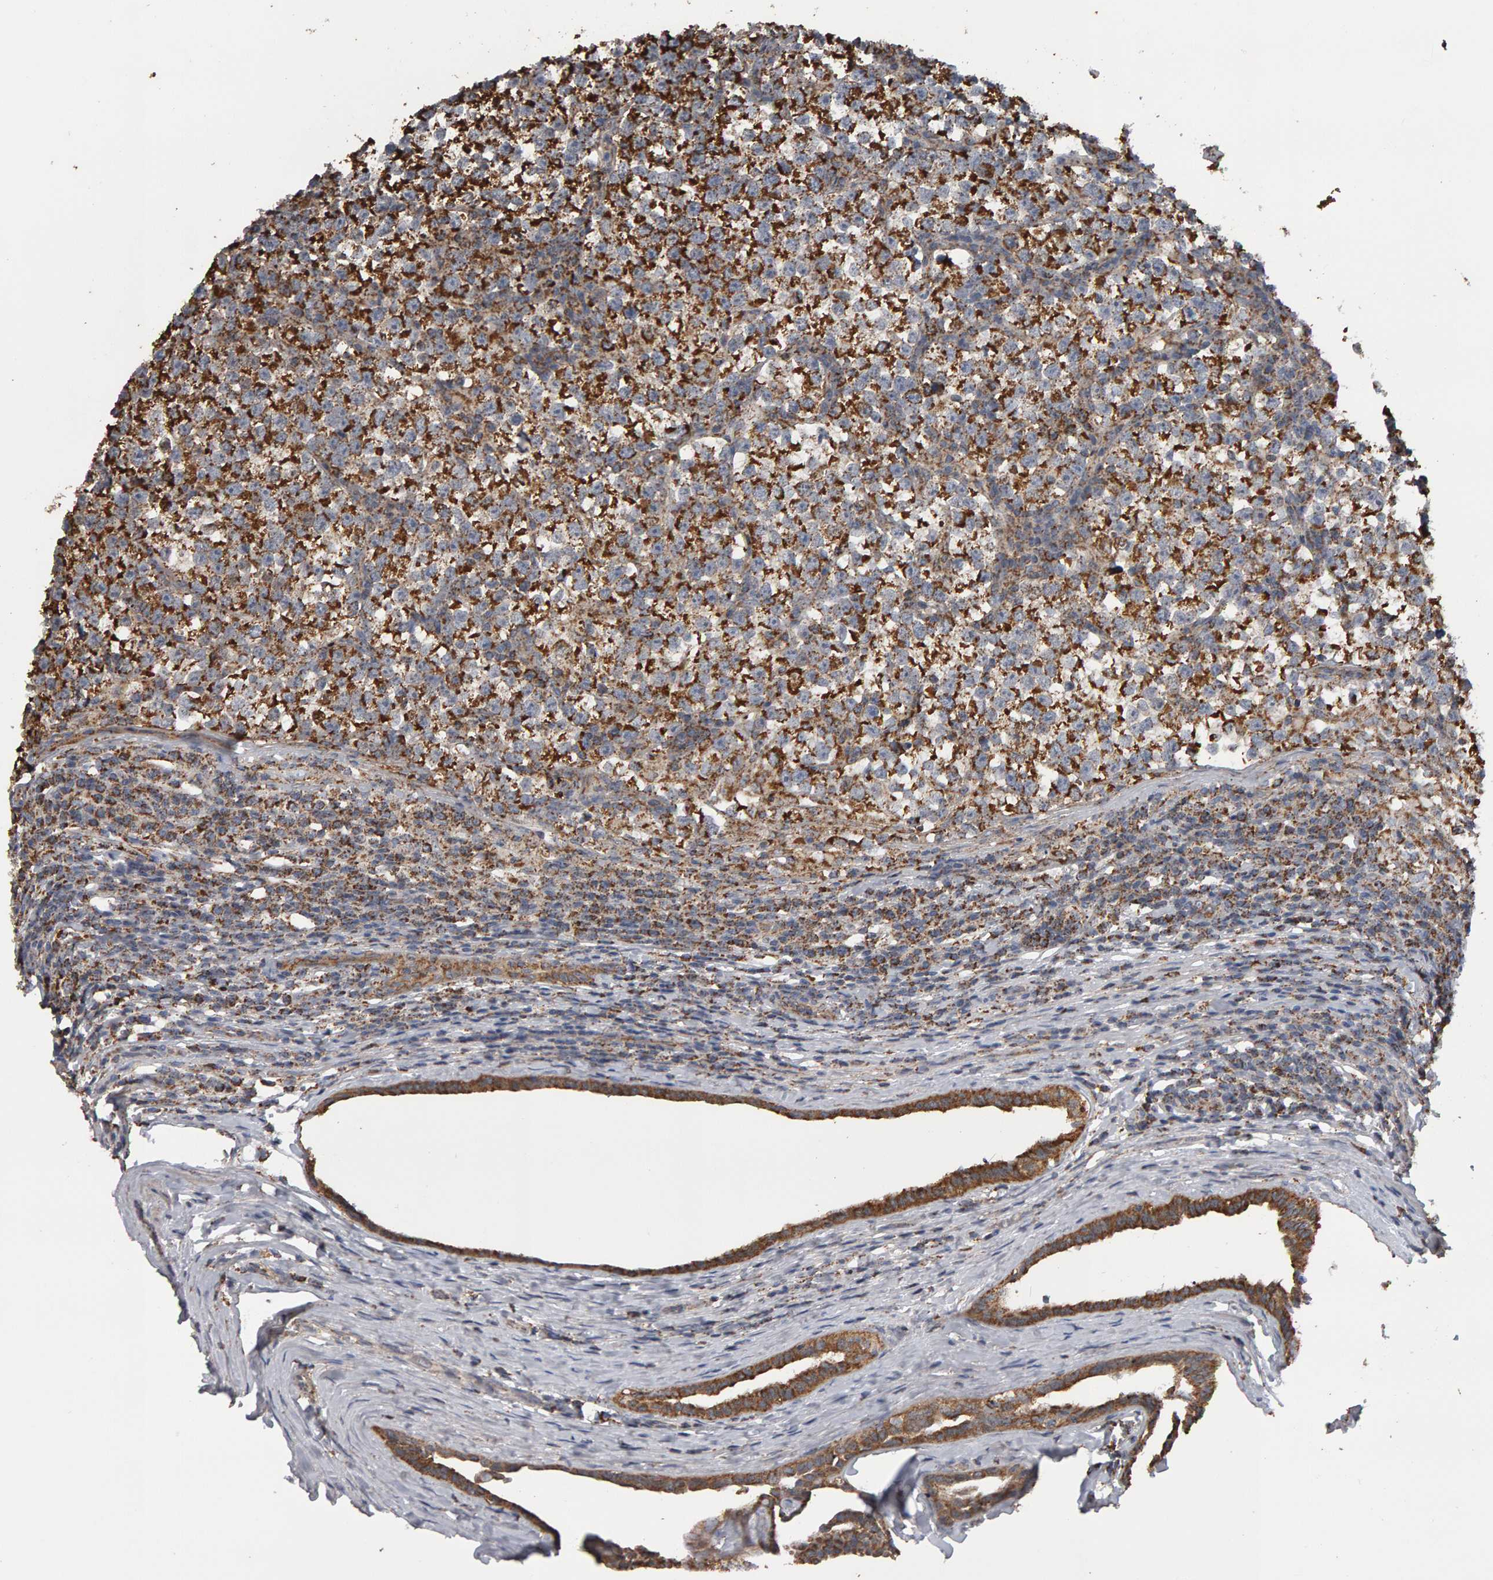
{"staining": {"intensity": "strong", "quantity": ">75%", "location": "cytoplasmic/membranous"}, "tissue": "testis cancer", "cell_type": "Tumor cells", "image_type": "cancer", "snomed": [{"axis": "morphology", "description": "Normal tissue, NOS"}, {"axis": "morphology", "description": "Seminoma, NOS"}, {"axis": "topography", "description": "Testis"}], "caption": "DAB (3,3'-diaminobenzidine) immunohistochemical staining of human testis cancer reveals strong cytoplasmic/membranous protein expression in about >75% of tumor cells.", "gene": "TOM1L1", "patient": {"sex": "male", "age": 43}}